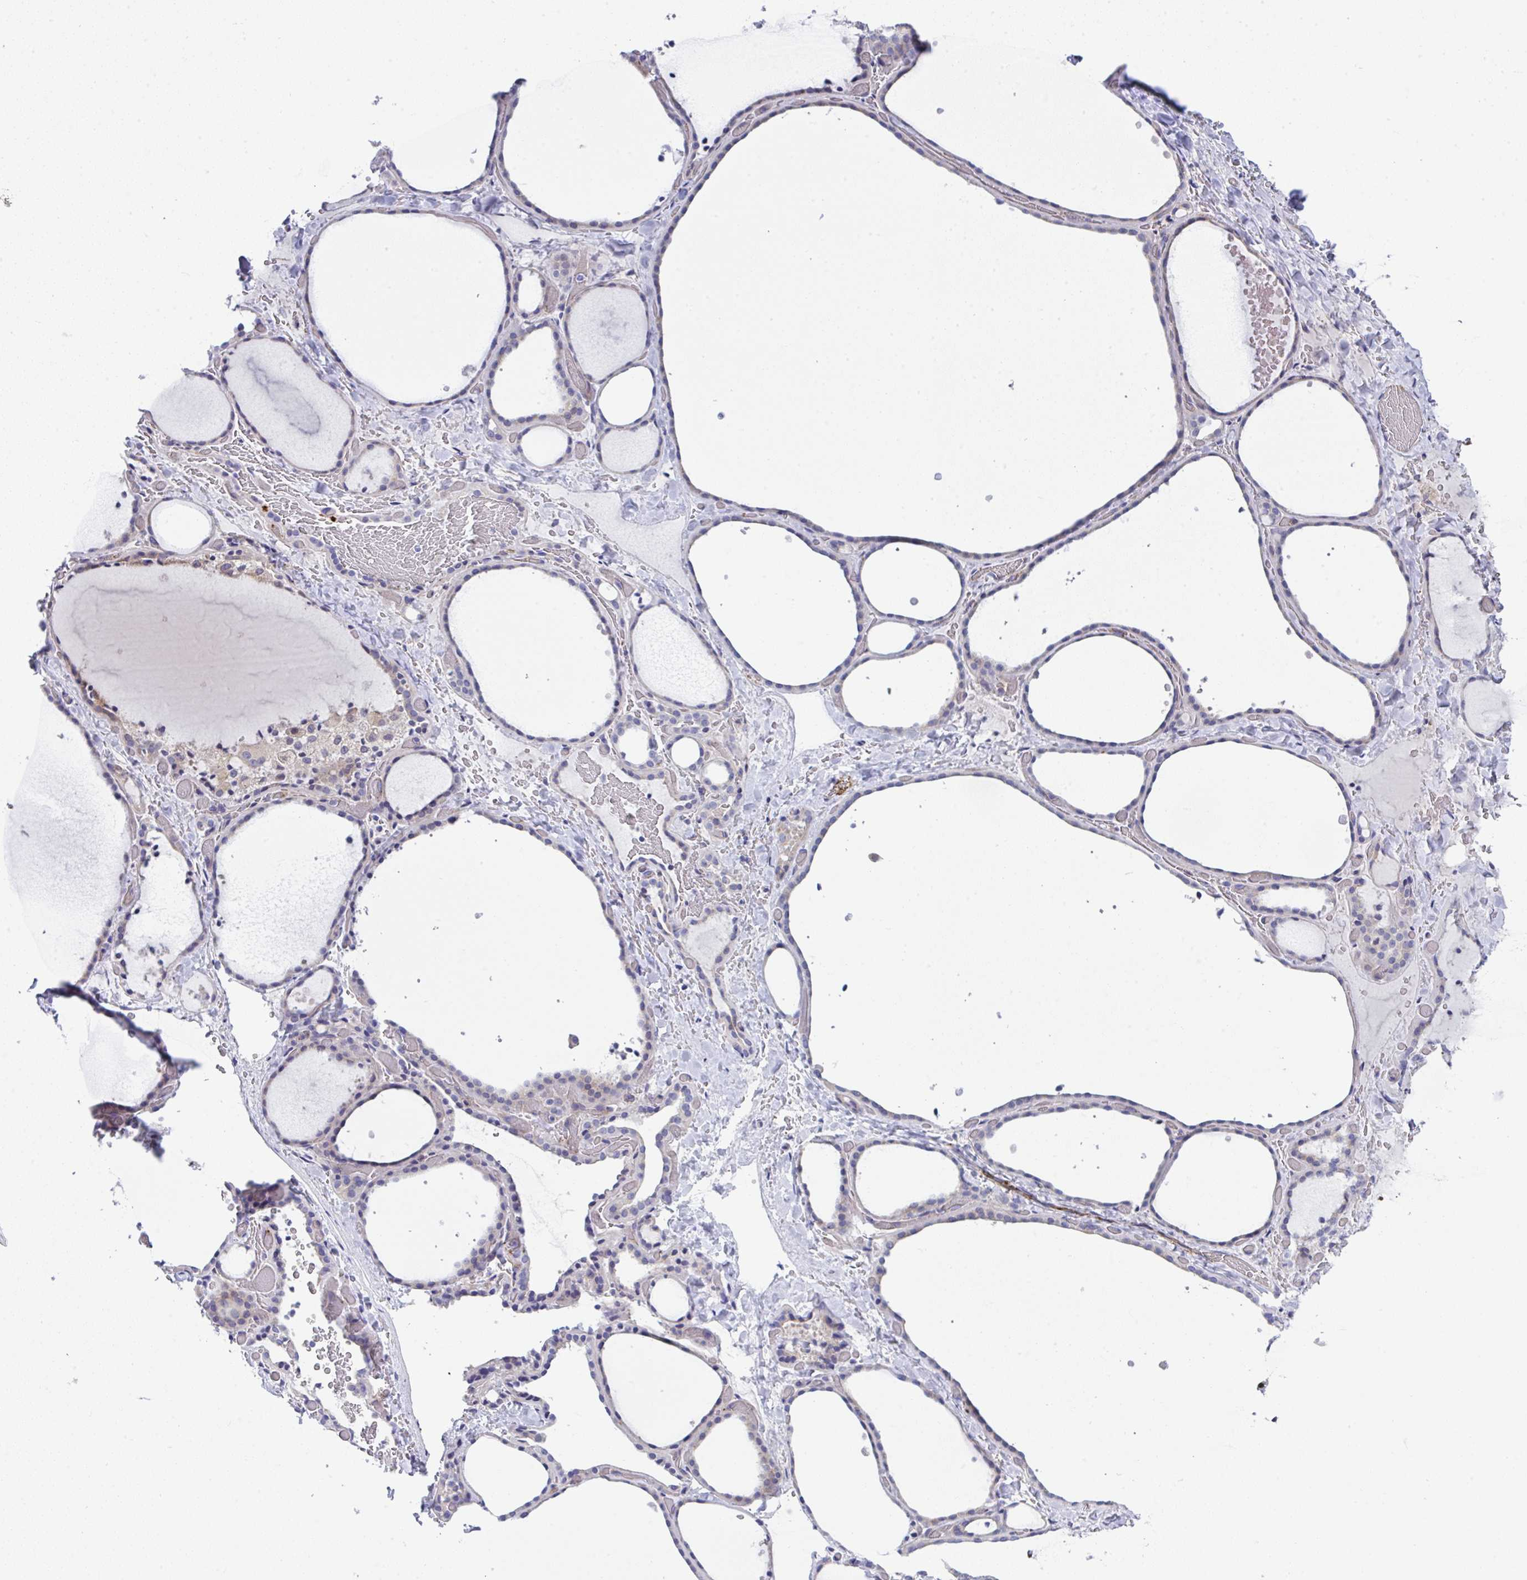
{"staining": {"intensity": "moderate", "quantity": "<25%", "location": "cytoplasmic/membranous"}, "tissue": "thyroid gland", "cell_type": "Glandular cells", "image_type": "normal", "snomed": [{"axis": "morphology", "description": "Normal tissue, NOS"}, {"axis": "topography", "description": "Thyroid gland"}], "caption": "This is an image of IHC staining of unremarkable thyroid gland, which shows moderate expression in the cytoplasmic/membranous of glandular cells.", "gene": "TOR1AIP2", "patient": {"sex": "female", "age": 36}}